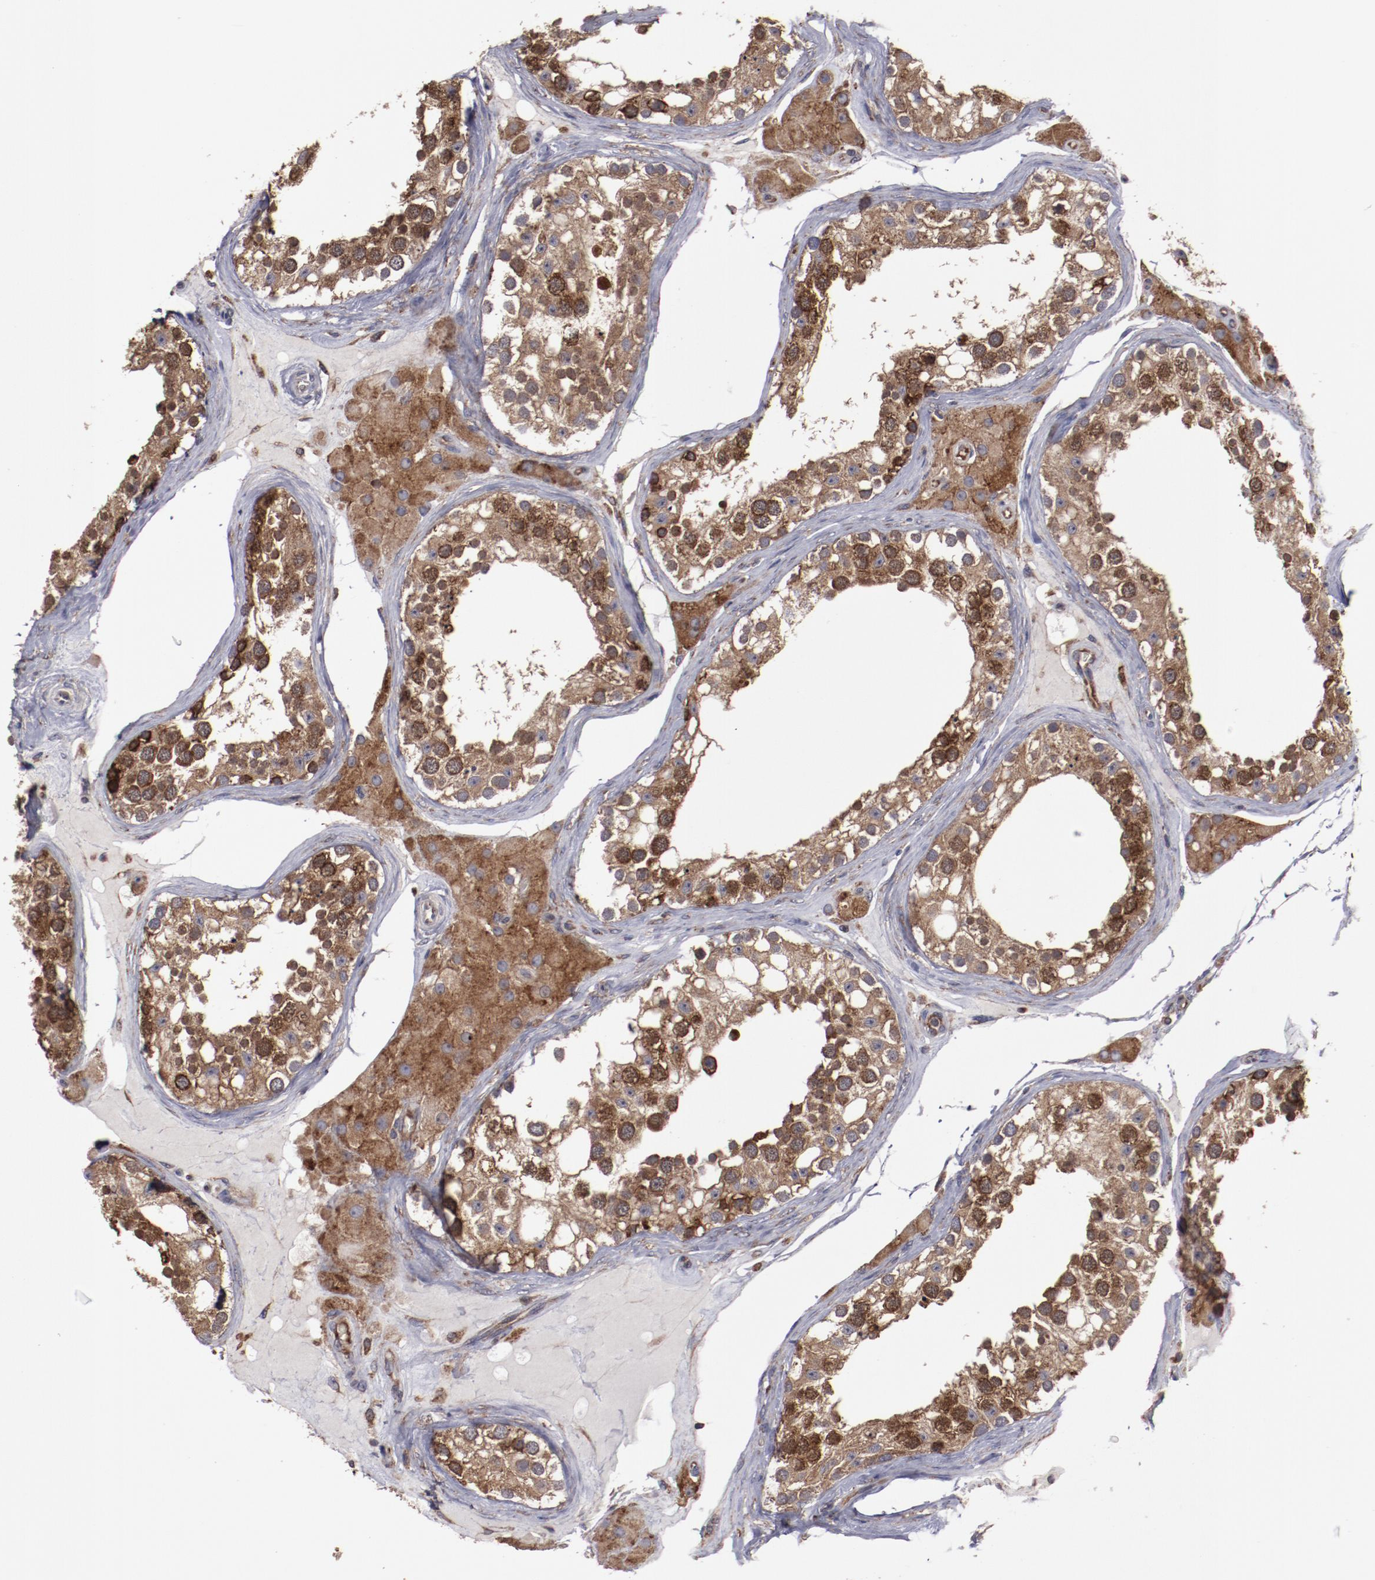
{"staining": {"intensity": "strong", "quantity": "25%-75%", "location": "cytoplasmic/membranous"}, "tissue": "testis", "cell_type": "Cells in seminiferous ducts", "image_type": "normal", "snomed": [{"axis": "morphology", "description": "Normal tissue, NOS"}, {"axis": "topography", "description": "Testis"}], "caption": "An immunohistochemistry (IHC) image of unremarkable tissue is shown. Protein staining in brown highlights strong cytoplasmic/membranous positivity in testis within cells in seminiferous ducts.", "gene": "RPS4X", "patient": {"sex": "male", "age": 68}}